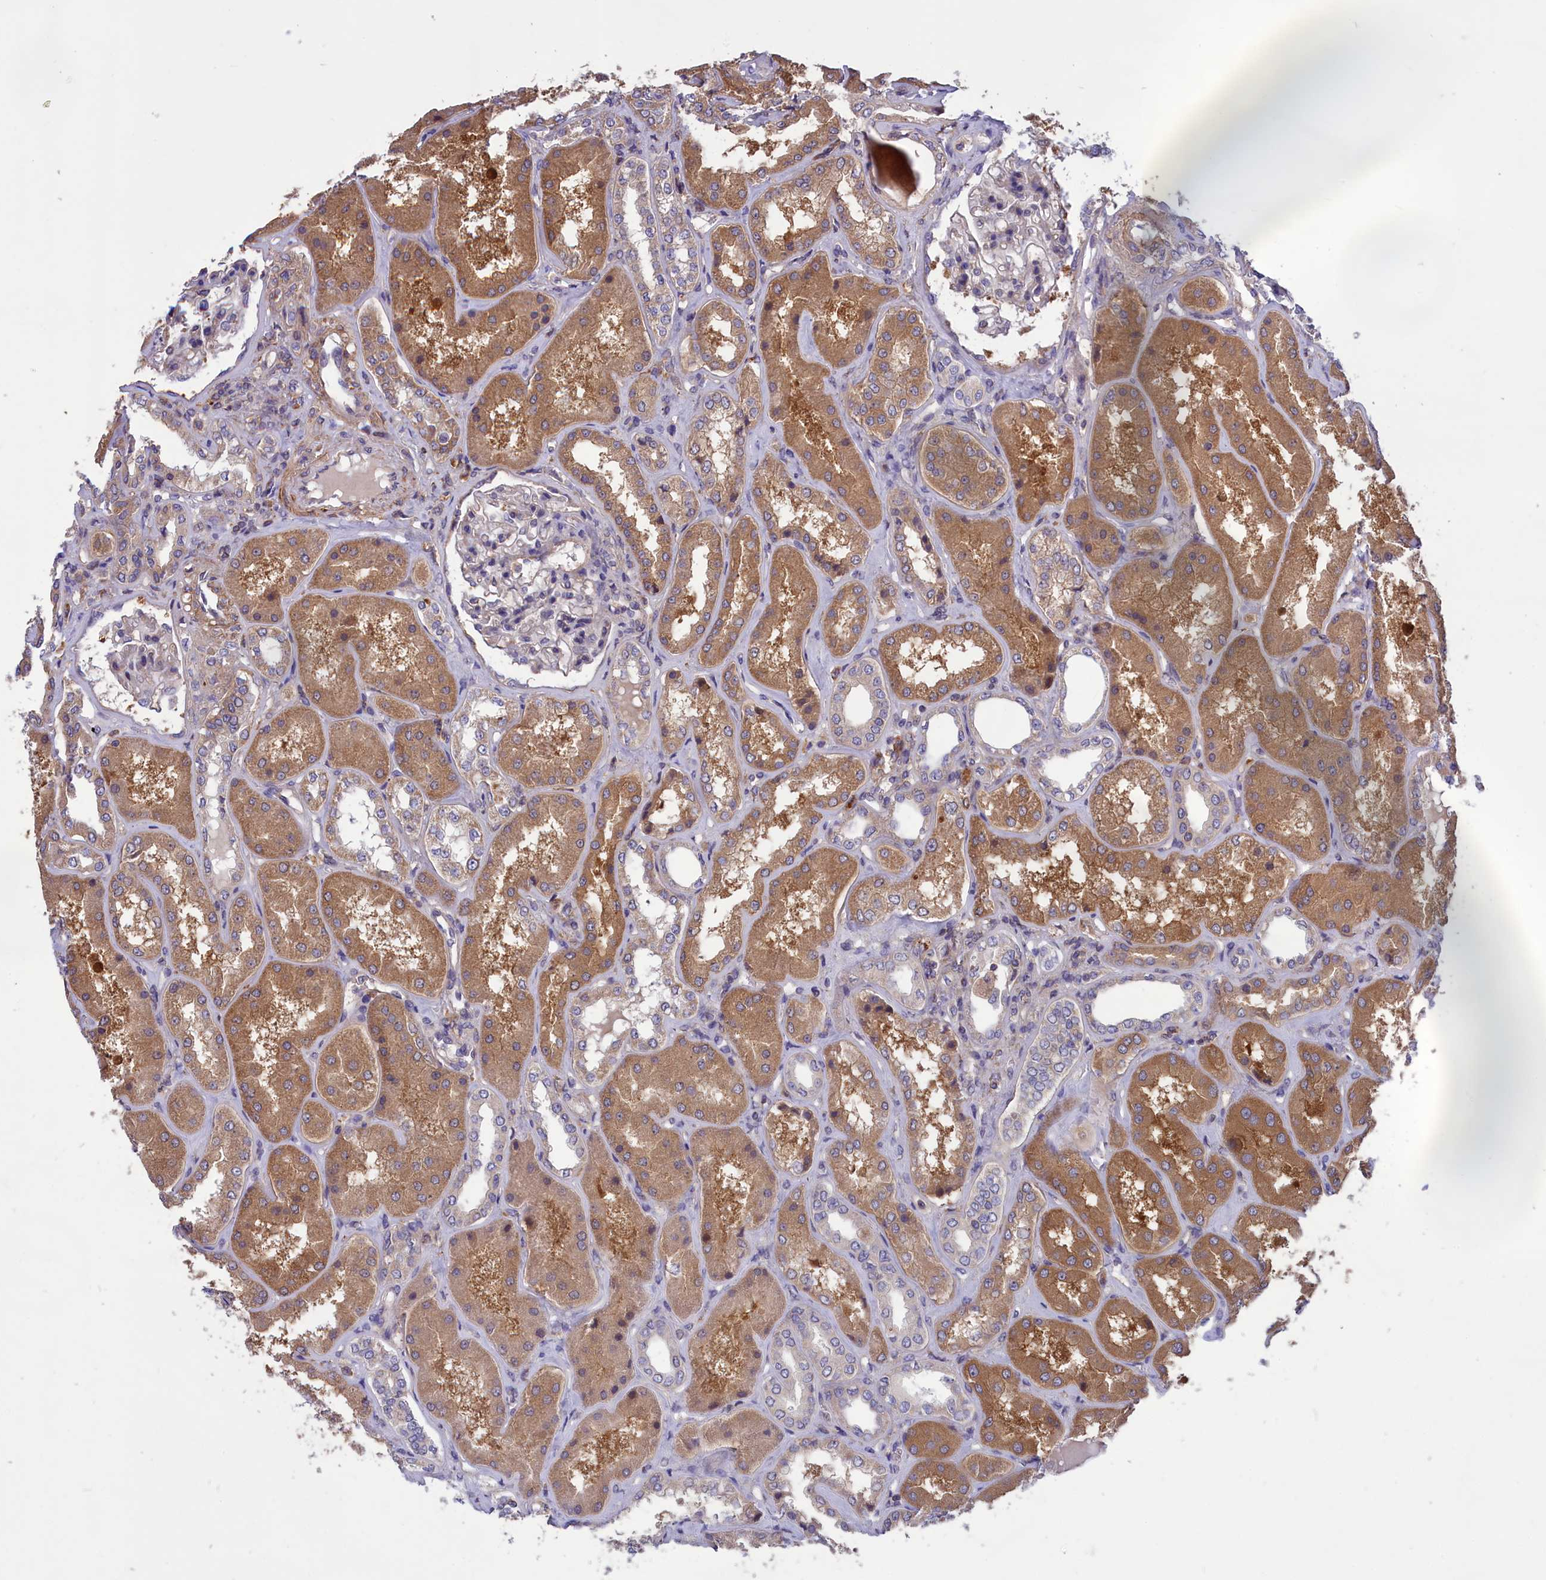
{"staining": {"intensity": "negative", "quantity": "none", "location": "none"}, "tissue": "kidney", "cell_type": "Cells in glomeruli", "image_type": "normal", "snomed": [{"axis": "morphology", "description": "Normal tissue, NOS"}, {"axis": "topography", "description": "Kidney"}], "caption": "DAB immunohistochemical staining of unremarkable human kidney exhibits no significant positivity in cells in glomeruli.", "gene": "AMDHD2", "patient": {"sex": "female", "age": 56}}